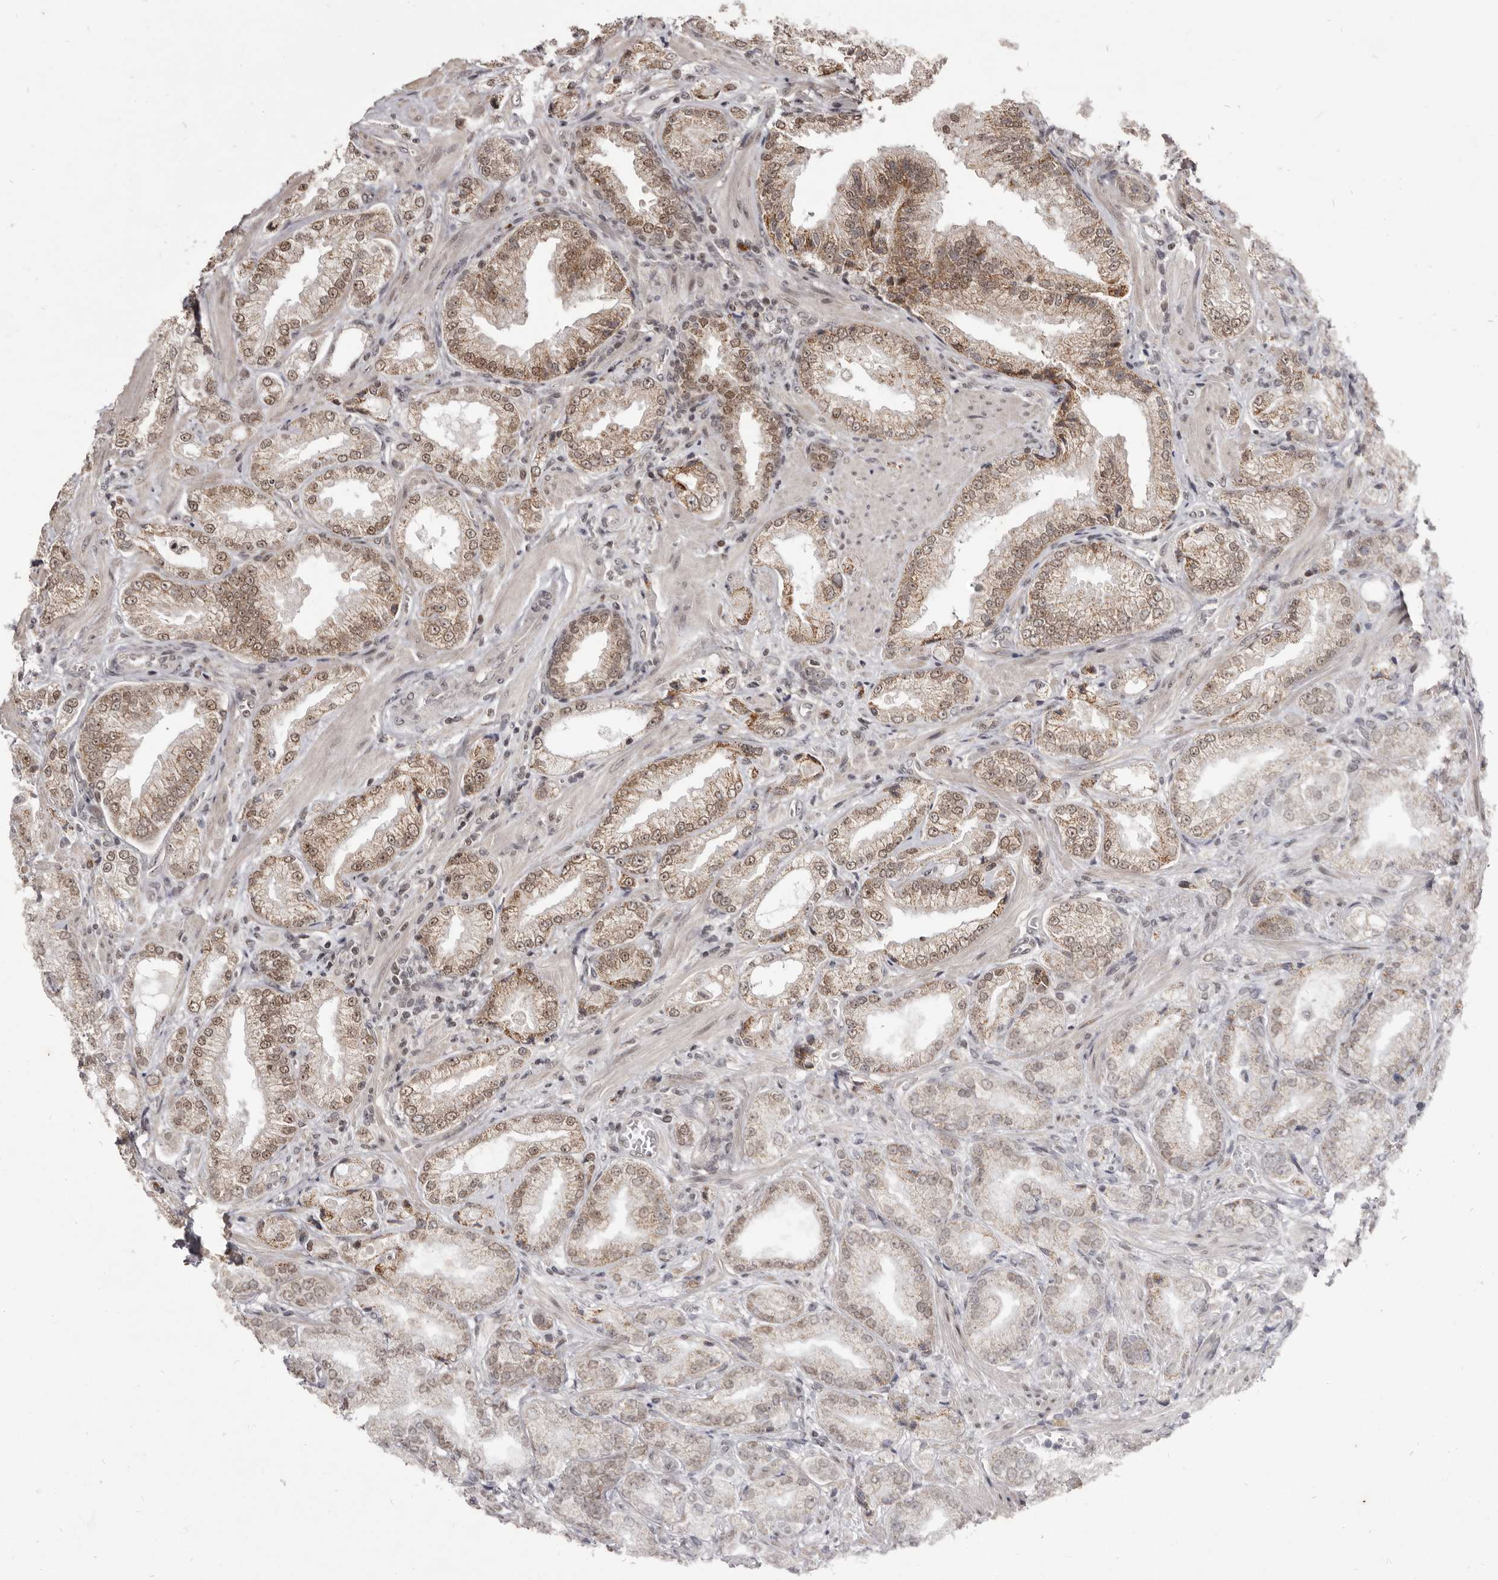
{"staining": {"intensity": "moderate", "quantity": "25%-75%", "location": "nuclear"}, "tissue": "prostate cancer", "cell_type": "Tumor cells", "image_type": "cancer", "snomed": [{"axis": "morphology", "description": "Adenocarcinoma, Low grade"}, {"axis": "topography", "description": "Prostate"}], "caption": "Protein analysis of prostate low-grade adenocarcinoma tissue exhibits moderate nuclear staining in about 25%-75% of tumor cells.", "gene": "THUMPD1", "patient": {"sex": "male", "age": 62}}